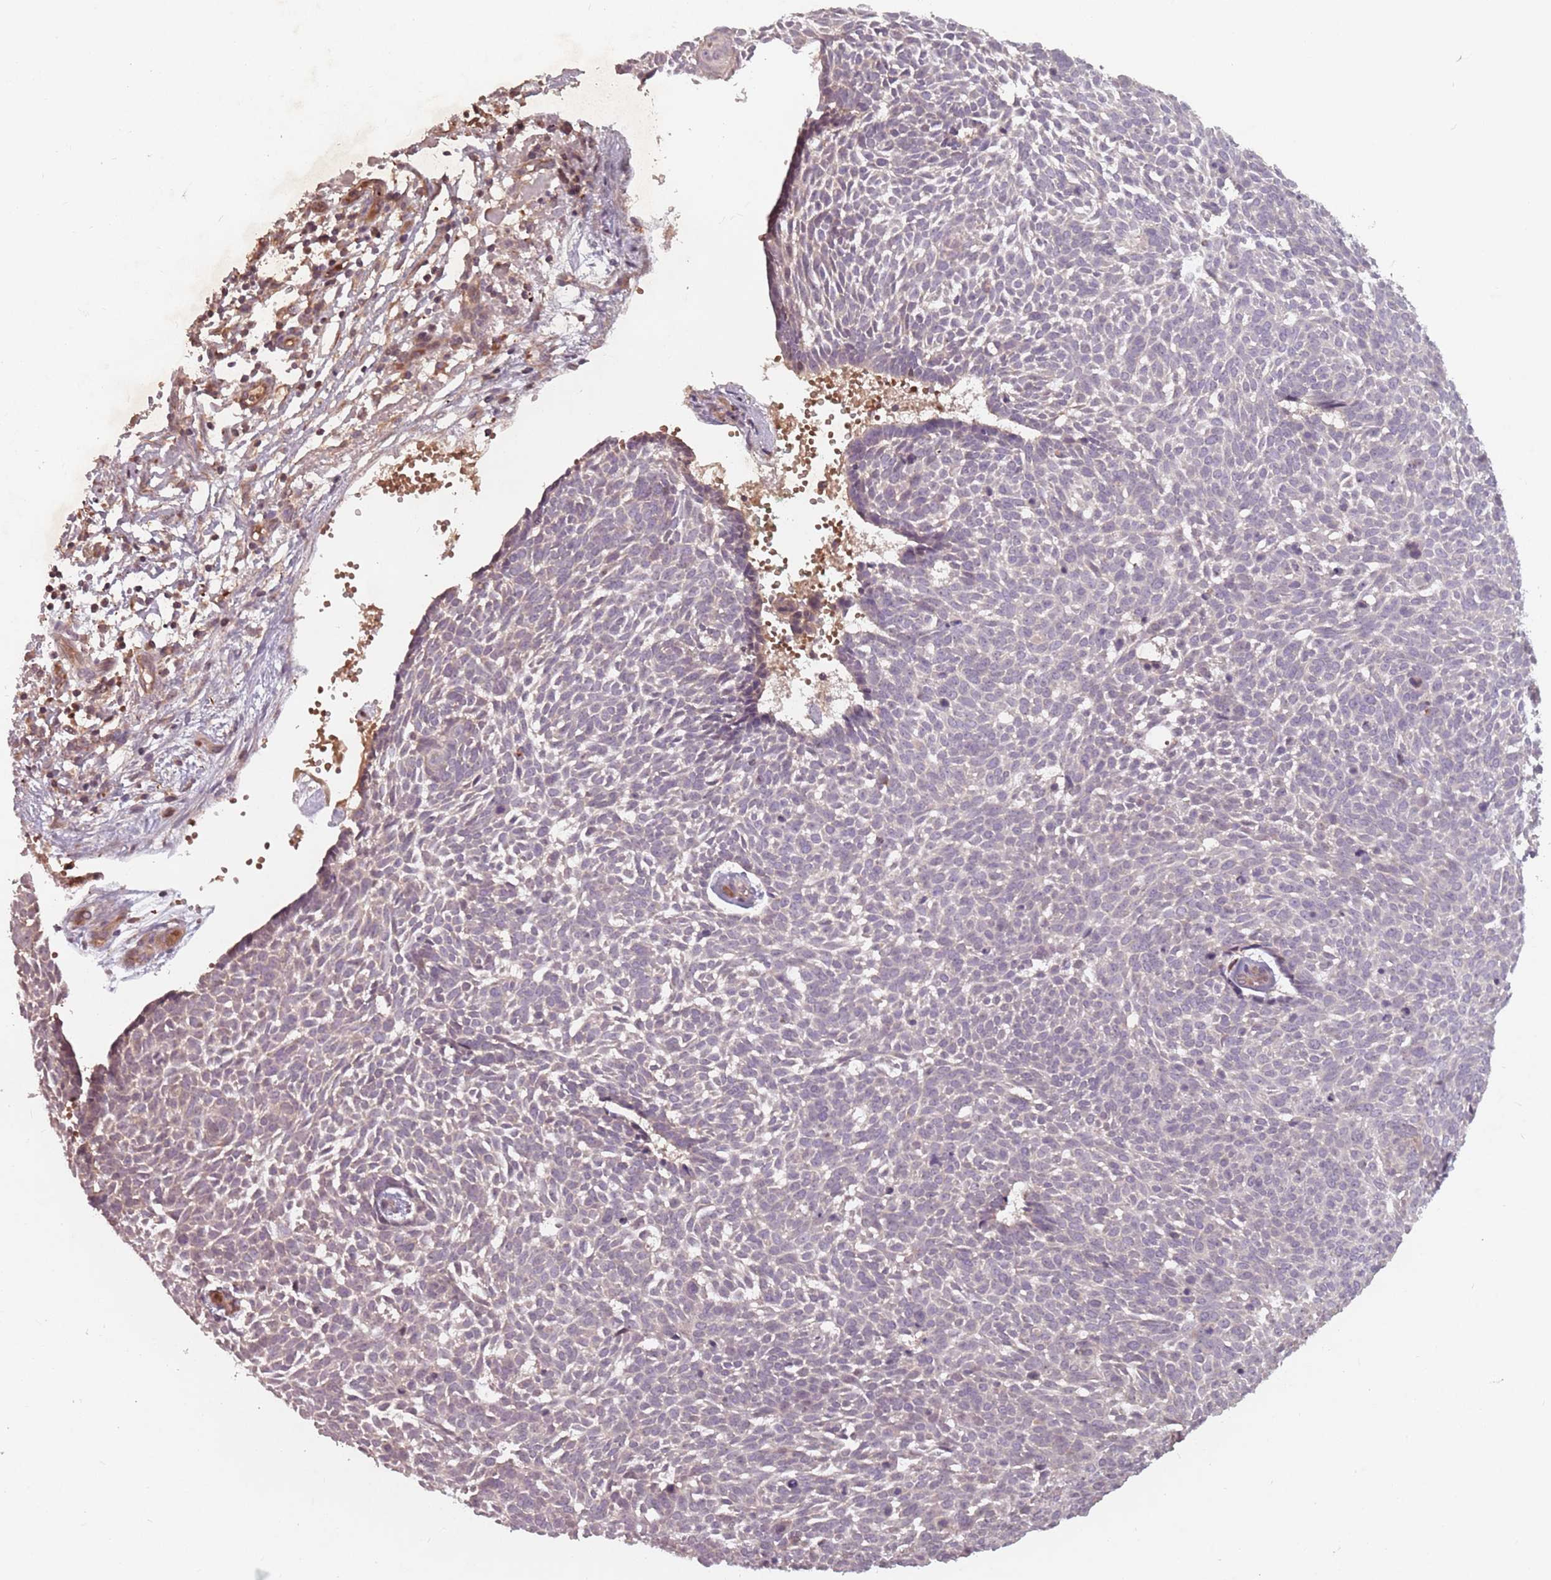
{"staining": {"intensity": "negative", "quantity": "none", "location": "none"}, "tissue": "skin cancer", "cell_type": "Tumor cells", "image_type": "cancer", "snomed": [{"axis": "morphology", "description": "Basal cell carcinoma"}, {"axis": "topography", "description": "Skin"}], "caption": "Human skin cancer stained for a protein using immunohistochemistry reveals no expression in tumor cells.", "gene": "GPR180", "patient": {"sex": "male", "age": 61}}